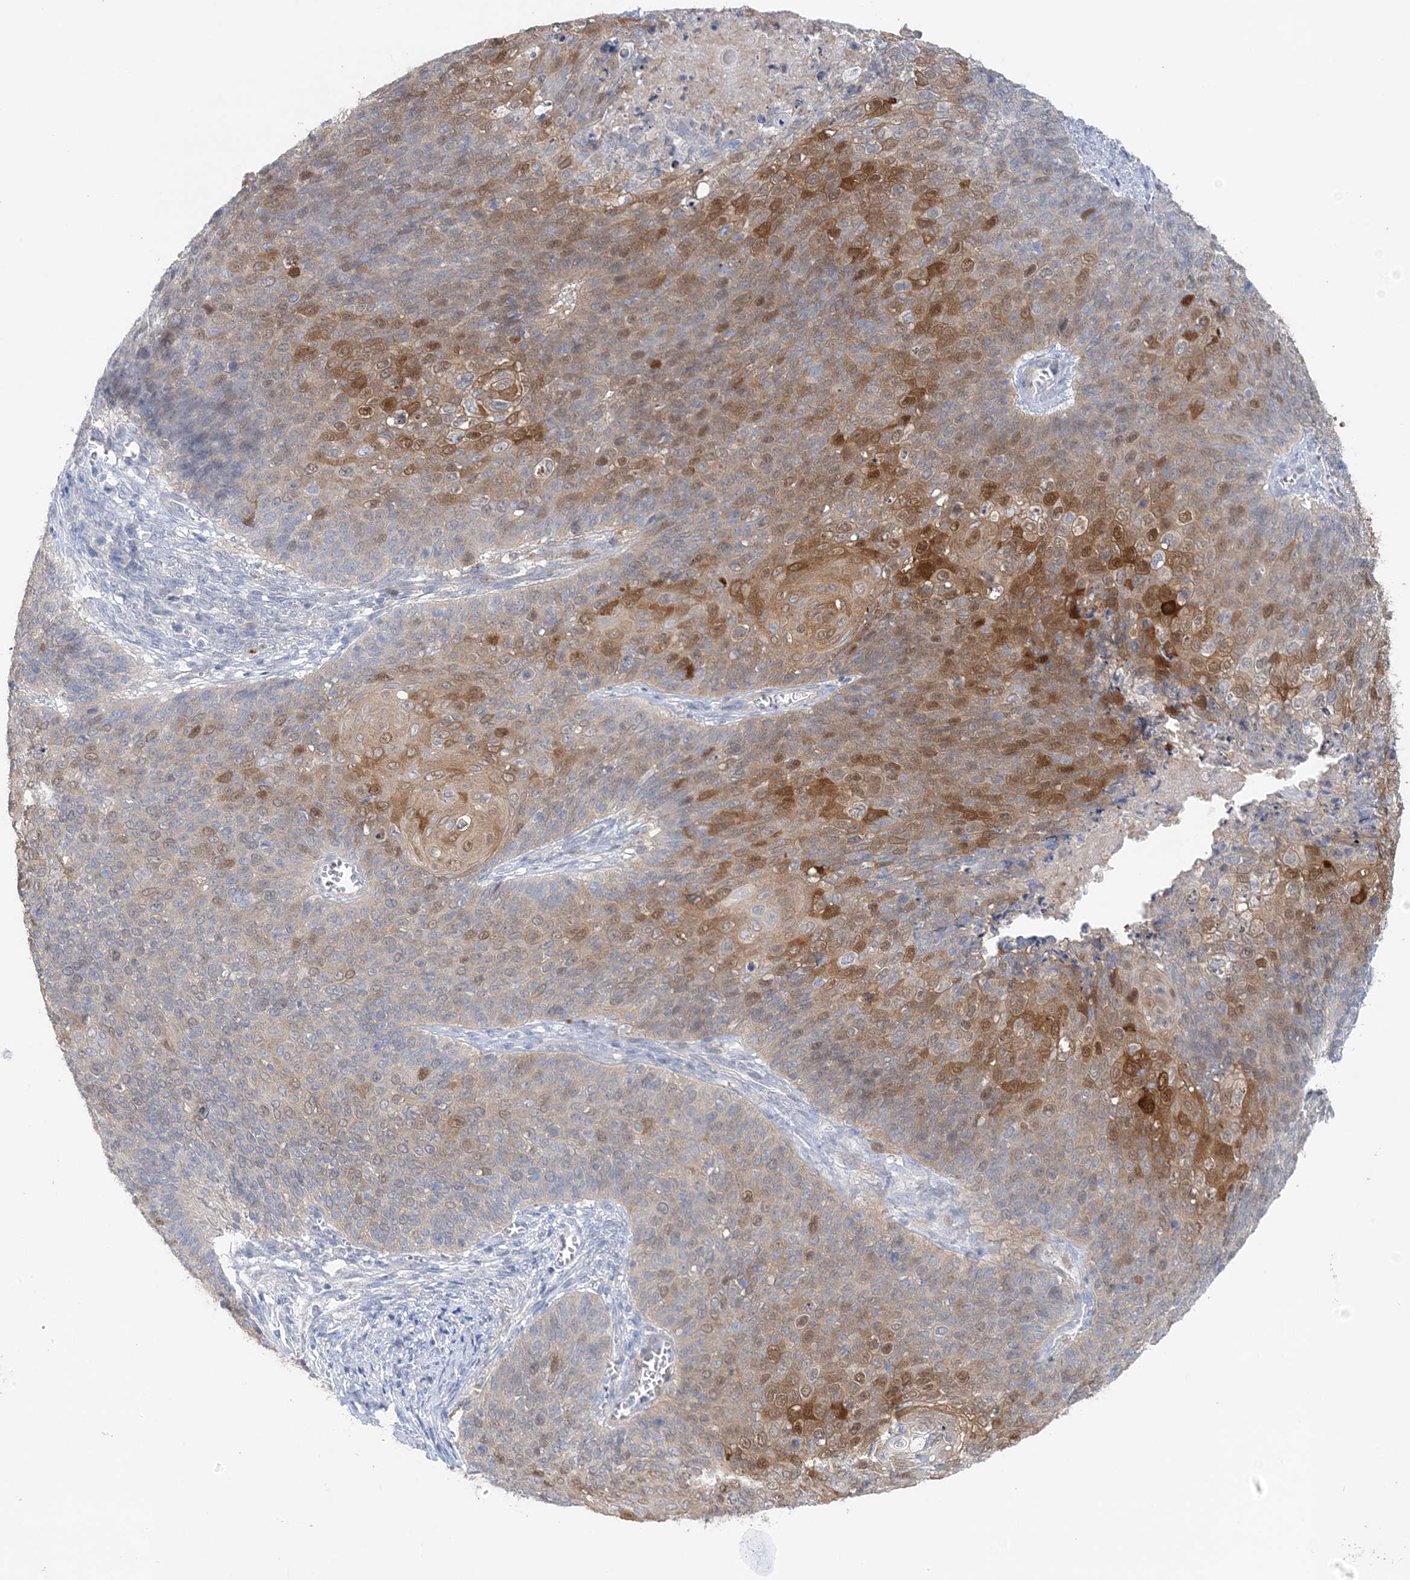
{"staining": {"intensity": "moderate", "quantity": "25%-75%", "location": "cytoplasmic/membranous,nuclear"}, "tissue": "cervical cancer", "cell_type": "Tumor cells", "image_type": "cancer", "snomed": [{"axis": "morphology", "description": "Squamous cell carcinoma, NOS"}, {"axis": "topography", "description": "Cervix"}], "caption": "Approximately 25%-75% of tumor cells in cervical squamous cell carcinoma demonstrate moderate cytoplasmic/membranous and nuclear protein staining as visualized by brown immunohistochemical staining.", "gene": "HMGCS1", "patient": {"sex": "female", "age": 39}}